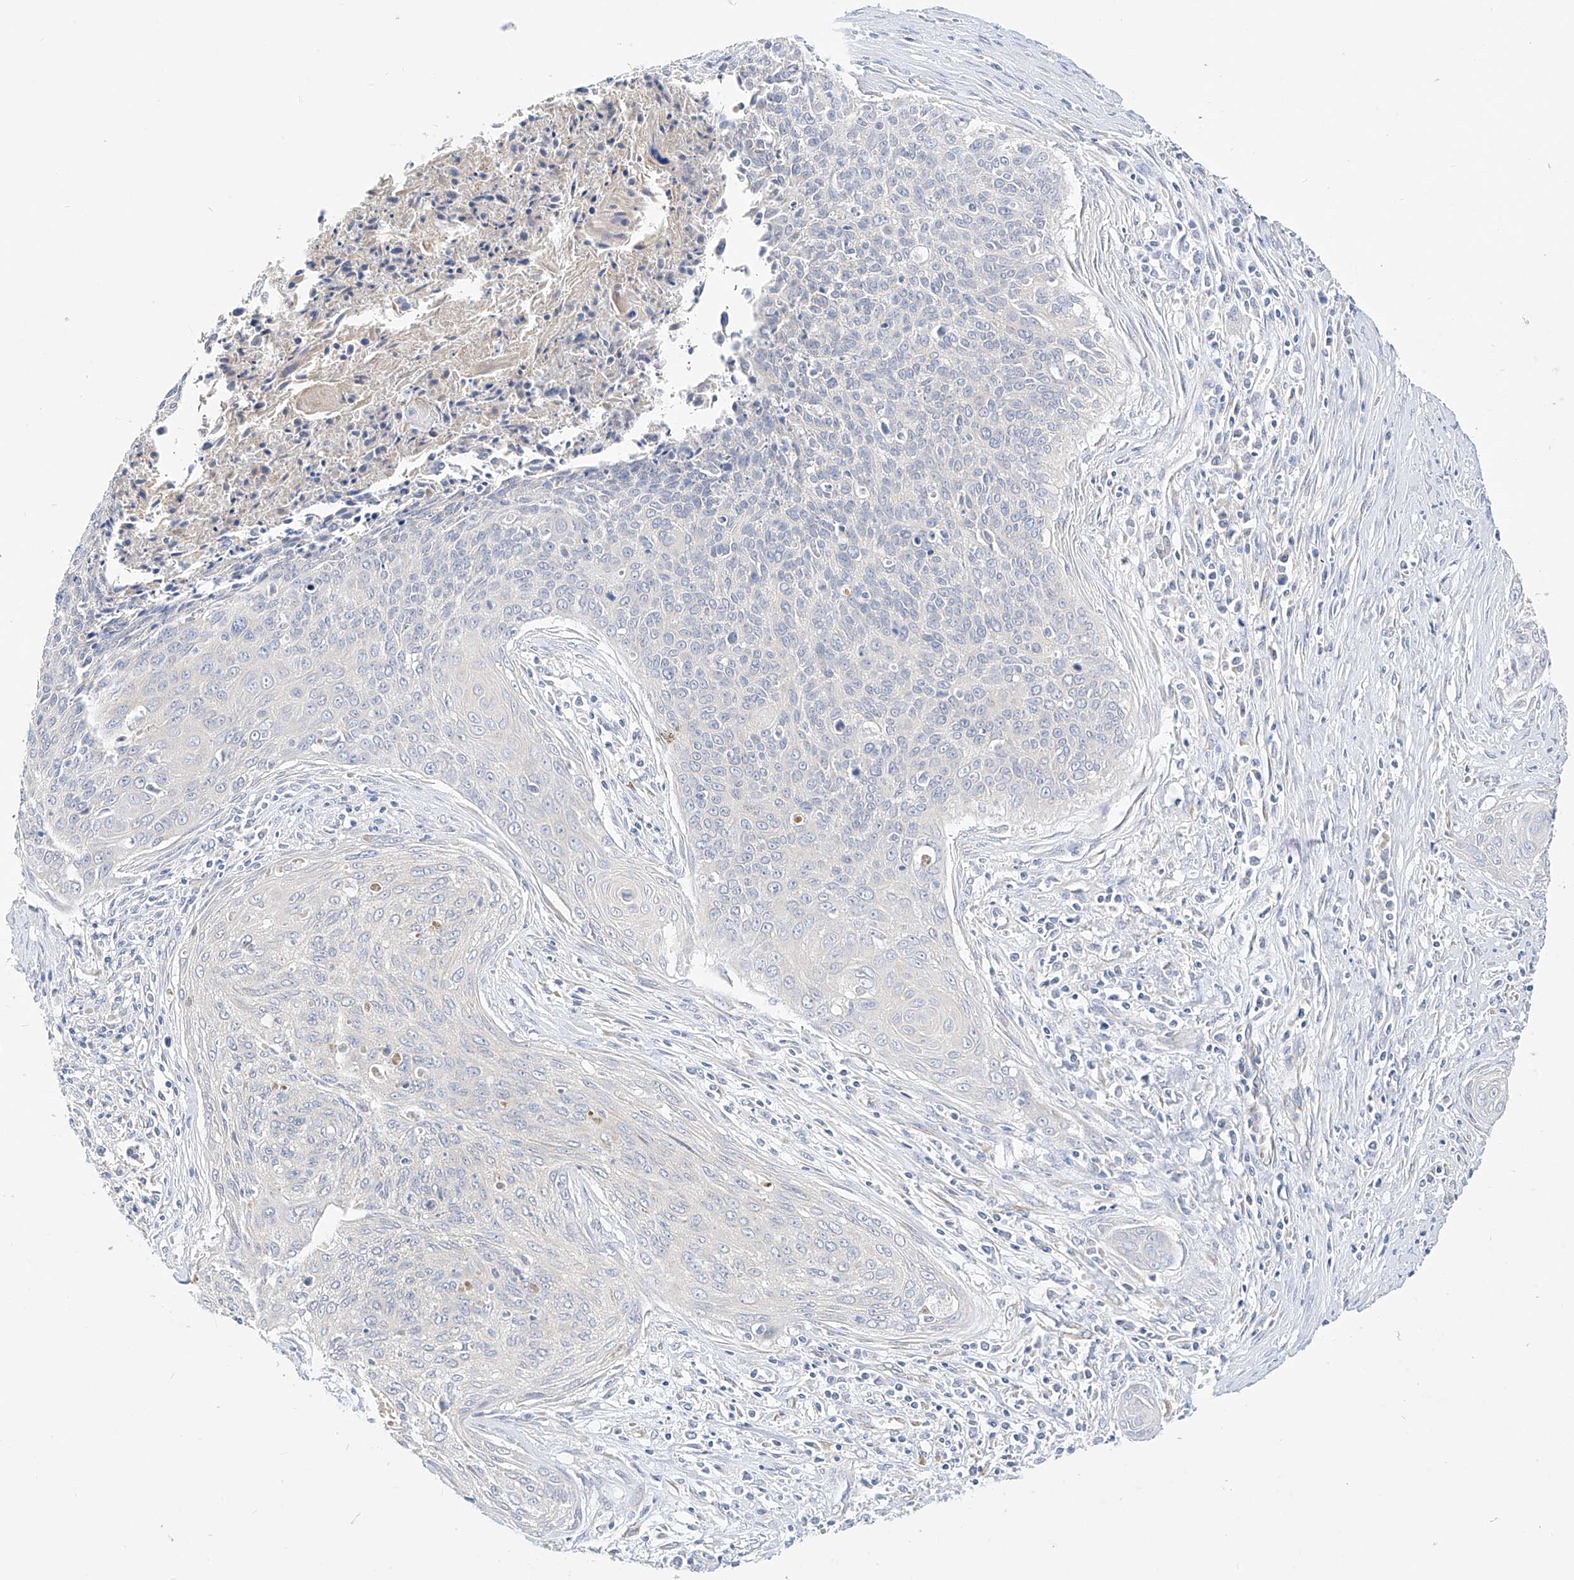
{"staining": {"intensity": "negative", "quantity": "none", "location": "none"}, "tissue": "cervical cancer", "cell_type": "Tumor cells", "image_type": "cancer", "snomed": [{"axis": "morphology", "description": "Squamous cell carcinoma, NOS"}, {"axis": "topography", "description": "Cervix"}], "caption": "The IHC image has no significant staining in tumor cells of cervical cancer tissue.", "gene": "RASA2", "patient": {"sex": "female", "age": 55}}